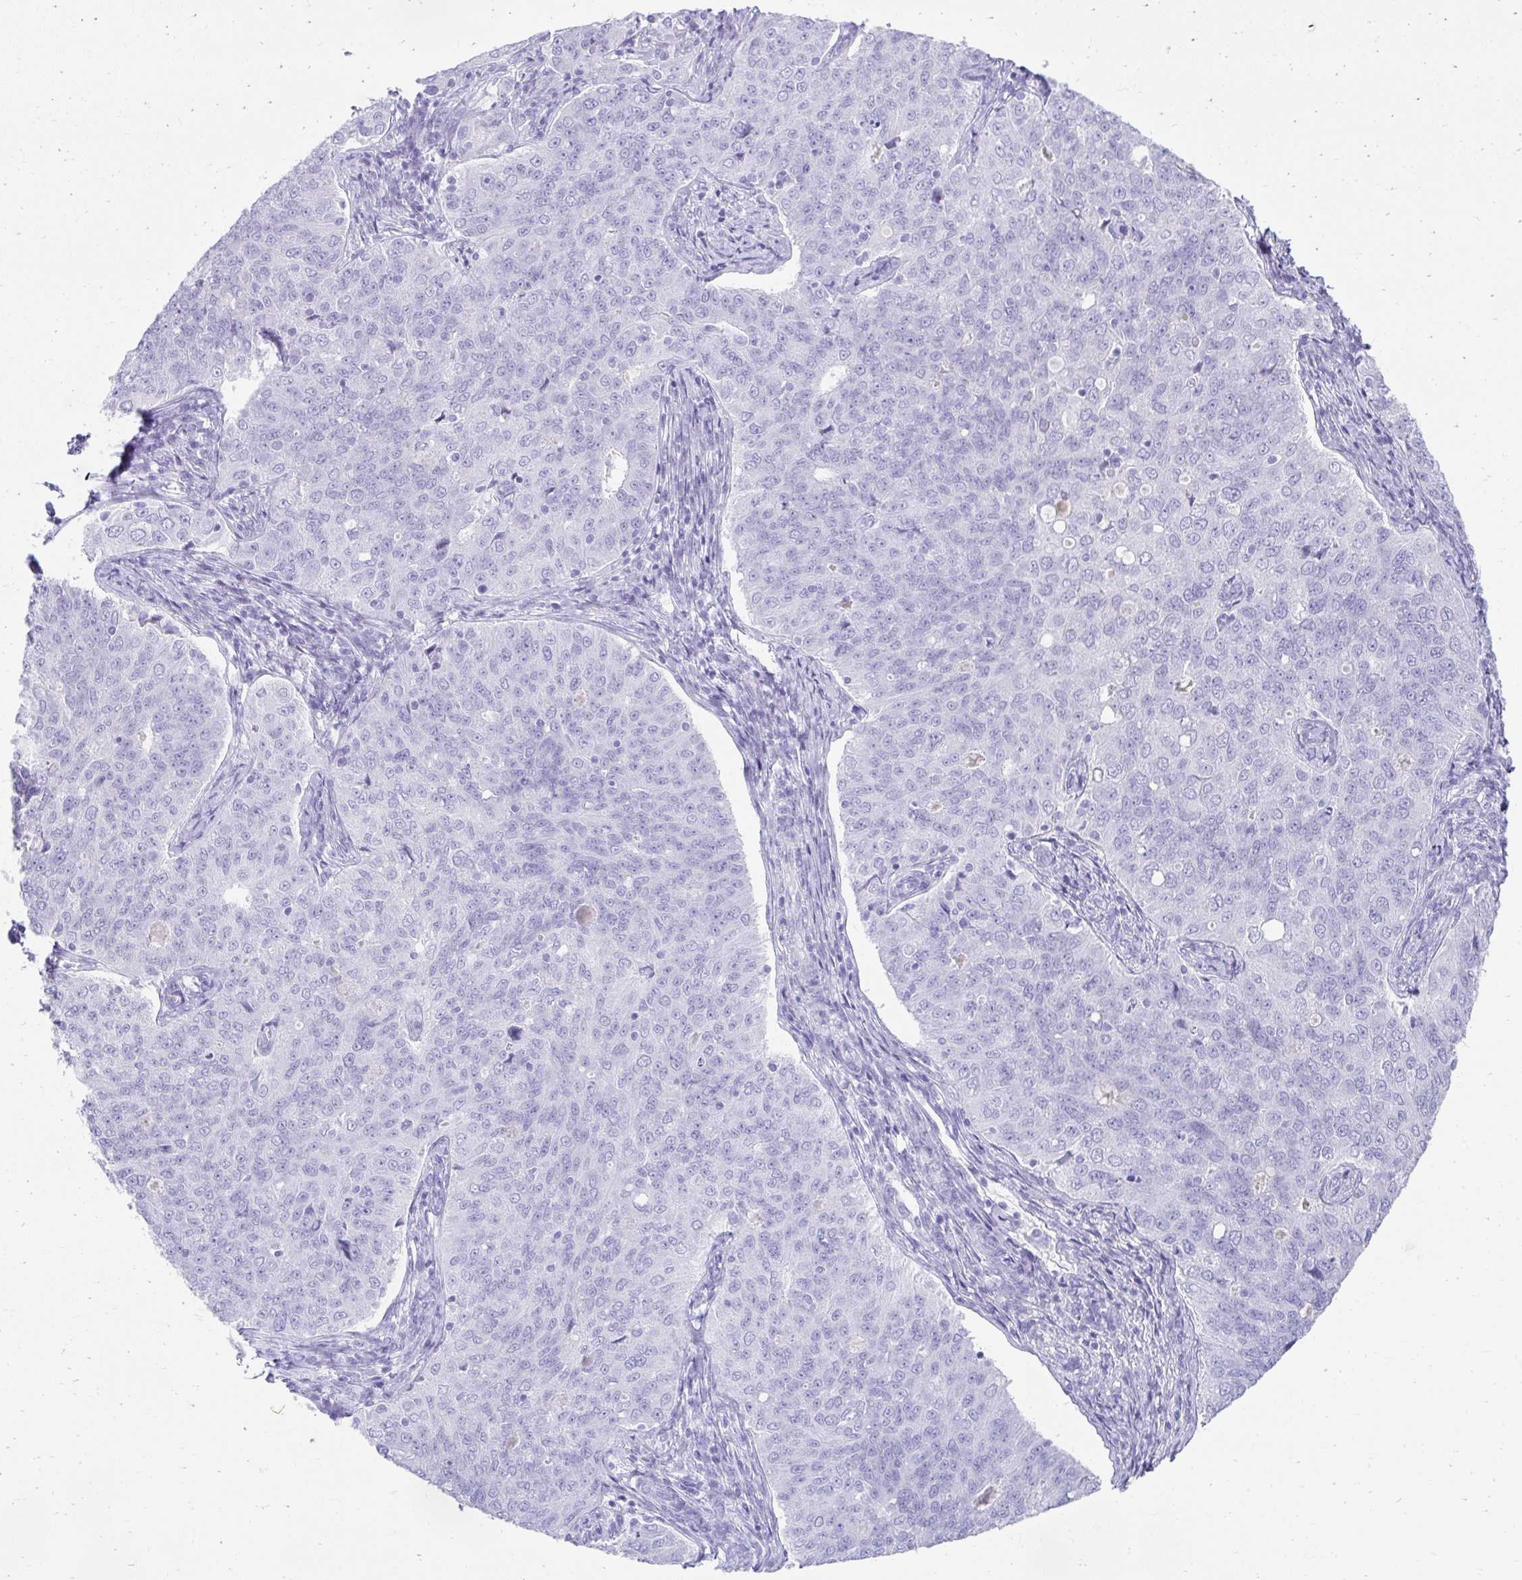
{"staining": {"intensity": "negative", "quantity": "none", "location": "none"}, "tissue": "endometrial cancer", "cell_type": "Tumor cells", "image_type": "cancer", "snomed": [{"axis": "morphology", "description": "Adenocarcinoma, NOS"}, {"axis": "topography", "description": "Endometrium"}], "caption": "Immunohistochemical staining of human endometrial cancer demonstrates no significant expression in tumor cells. (DAB IHC with hematoxylin counter stain).", "gene": "TNNT1", "patient": {"sex": "female", "age": 43}}